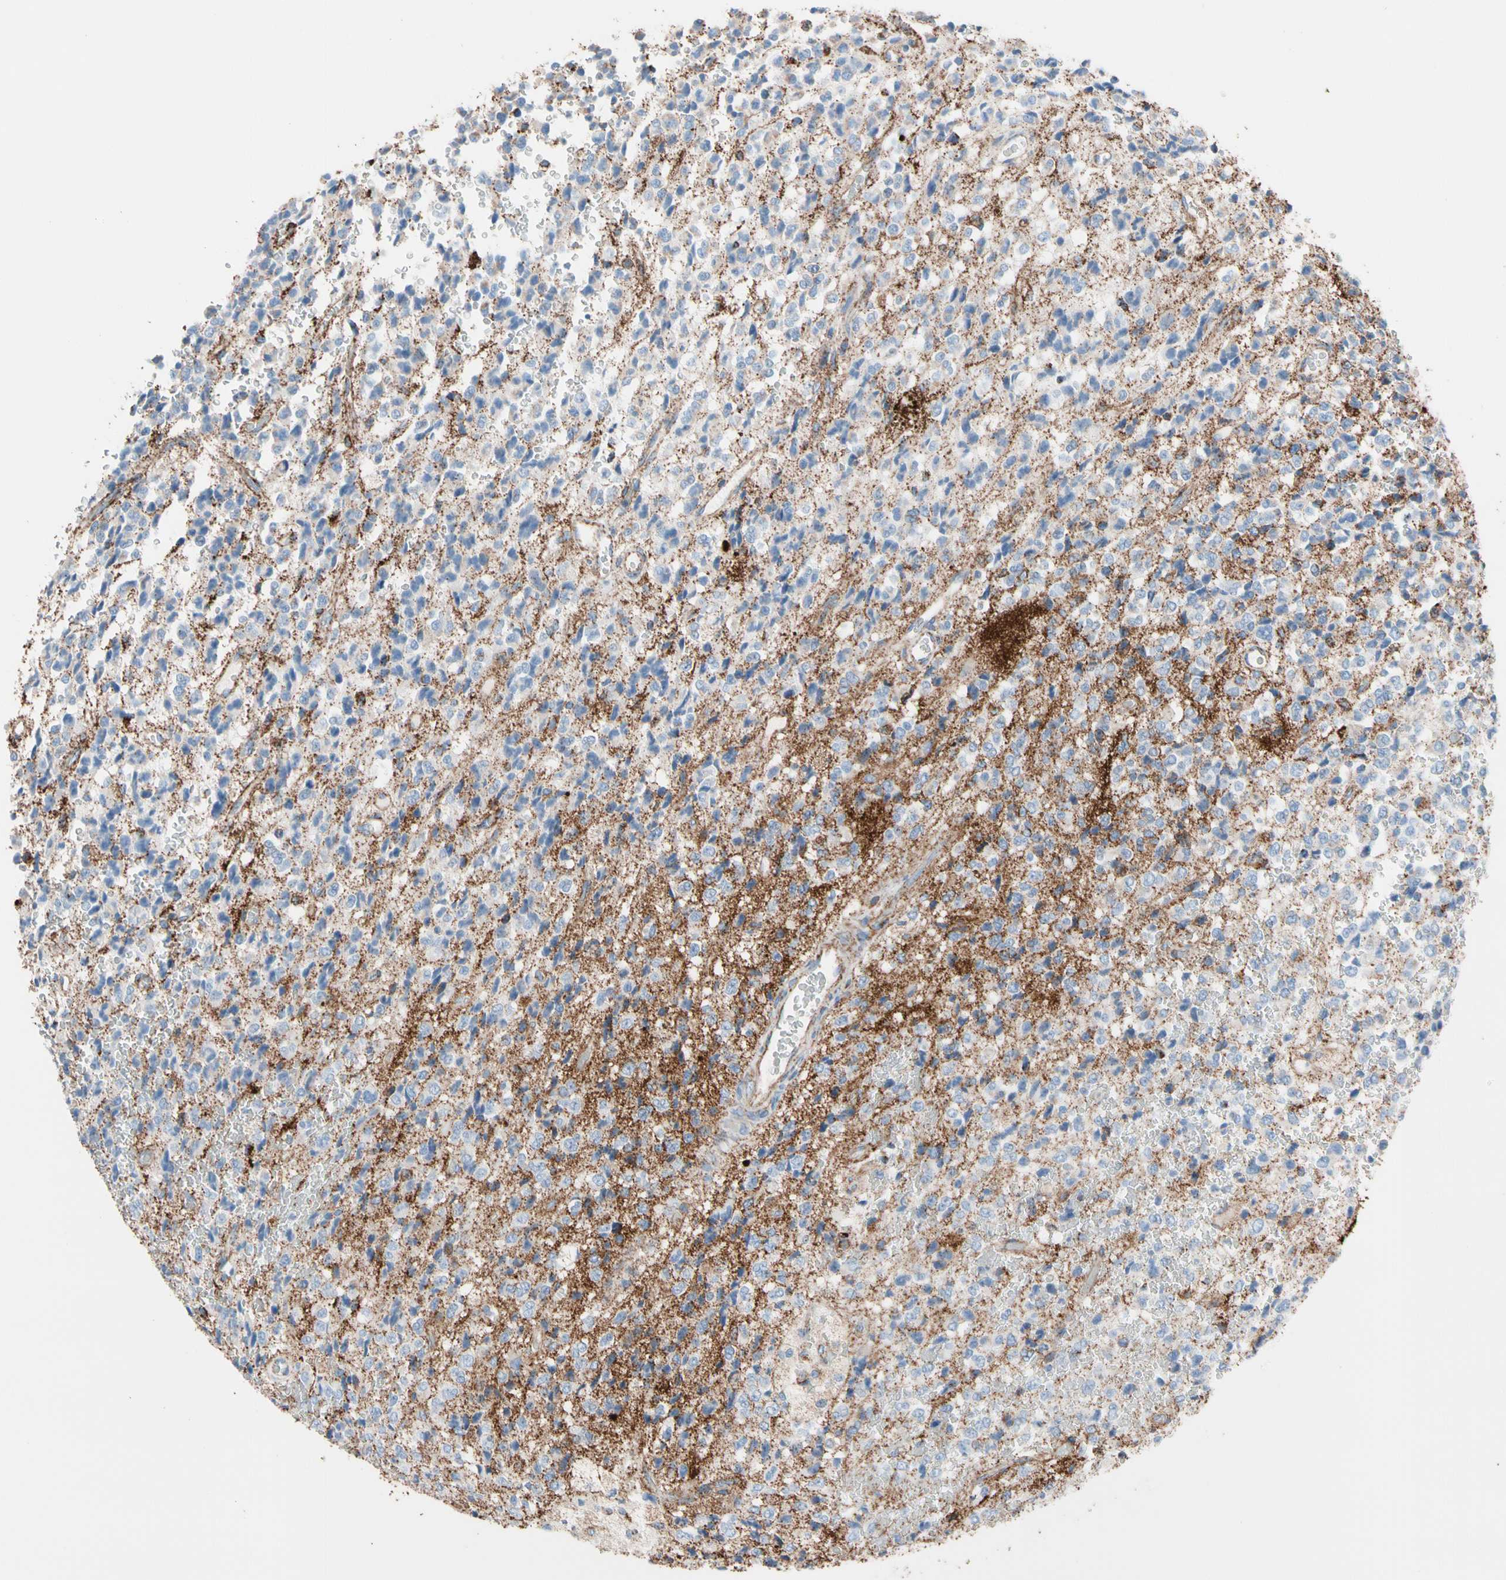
{"staining": {"intensity": "negative", "quantity": "none", "location": "none"}, "tissue": "glioma", "cell_type": "Tumor cells", "image_type": "cancer", "snomed": [{"axis": "morphology", "description": "Glioma, malignant, High grade"}, {"axis": "topography", "description": "pancreas cauda"}], "caption": "Glioma stained for a protein using immunohistochemistry exhibits no positivity tumor cells.", "gene": "HK1", "patient": {"sex": "male", "age": 60}}